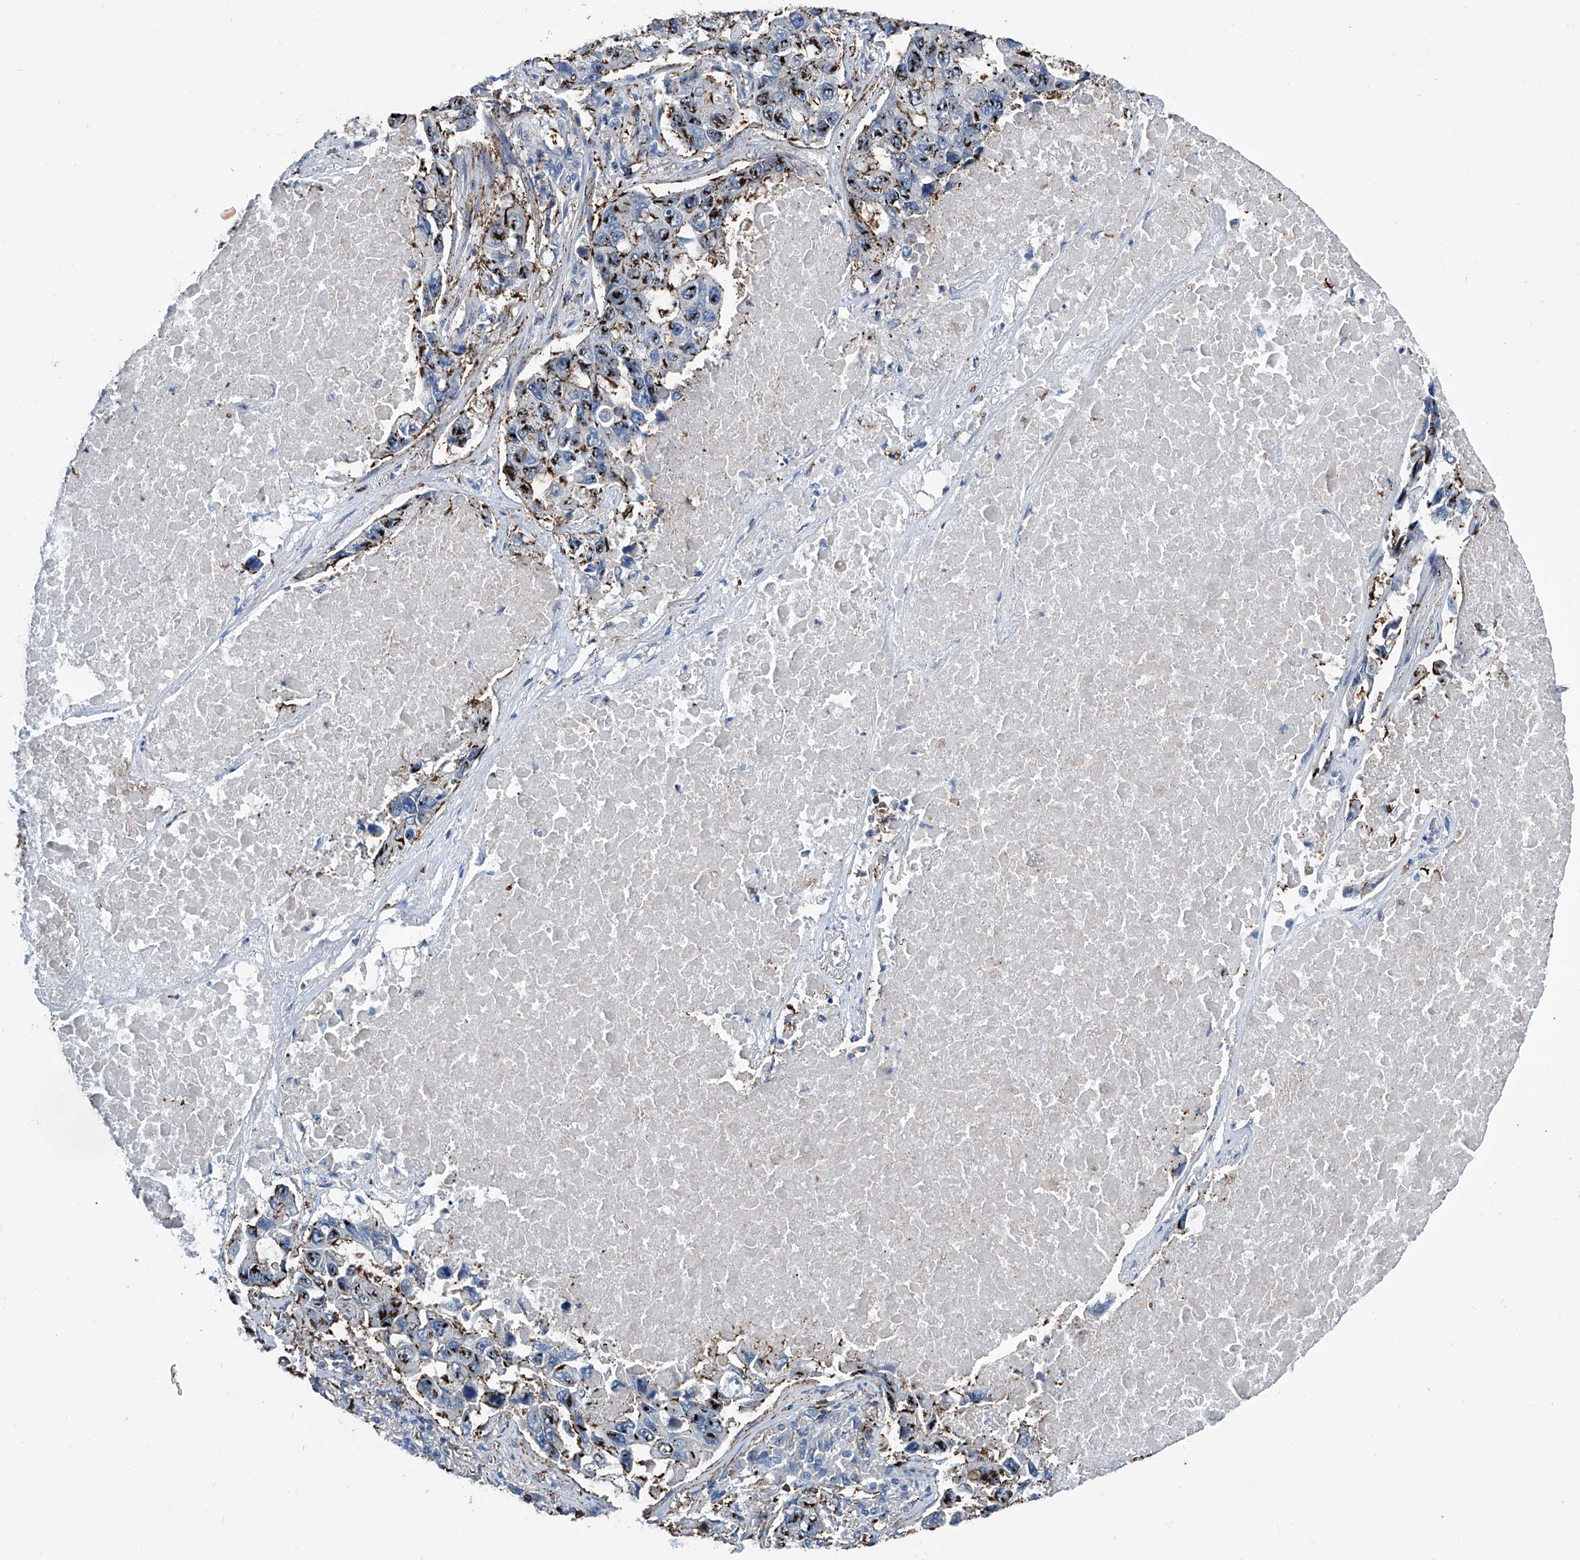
{"staining": {"intensity": "moderate", "quantity": "25%-75%", "location": "nuclear"}, "tissue": "lung cancer", "cell_type": "Tumor cells", "image_type": "cancer", "snomed": [{"axis": "morphology", "description": "Adenocarcinoma, NOS"}, {"axis": "topography", "description": "Lung"}], "caption": "Moderate nuclear staining for a protein is present in approximately 25%-75% of tumor cells of lung cancer using immunohistochemistry (IHC).", "gene": "ZNF484", "patient": {"sex": "male", "age": 64}}